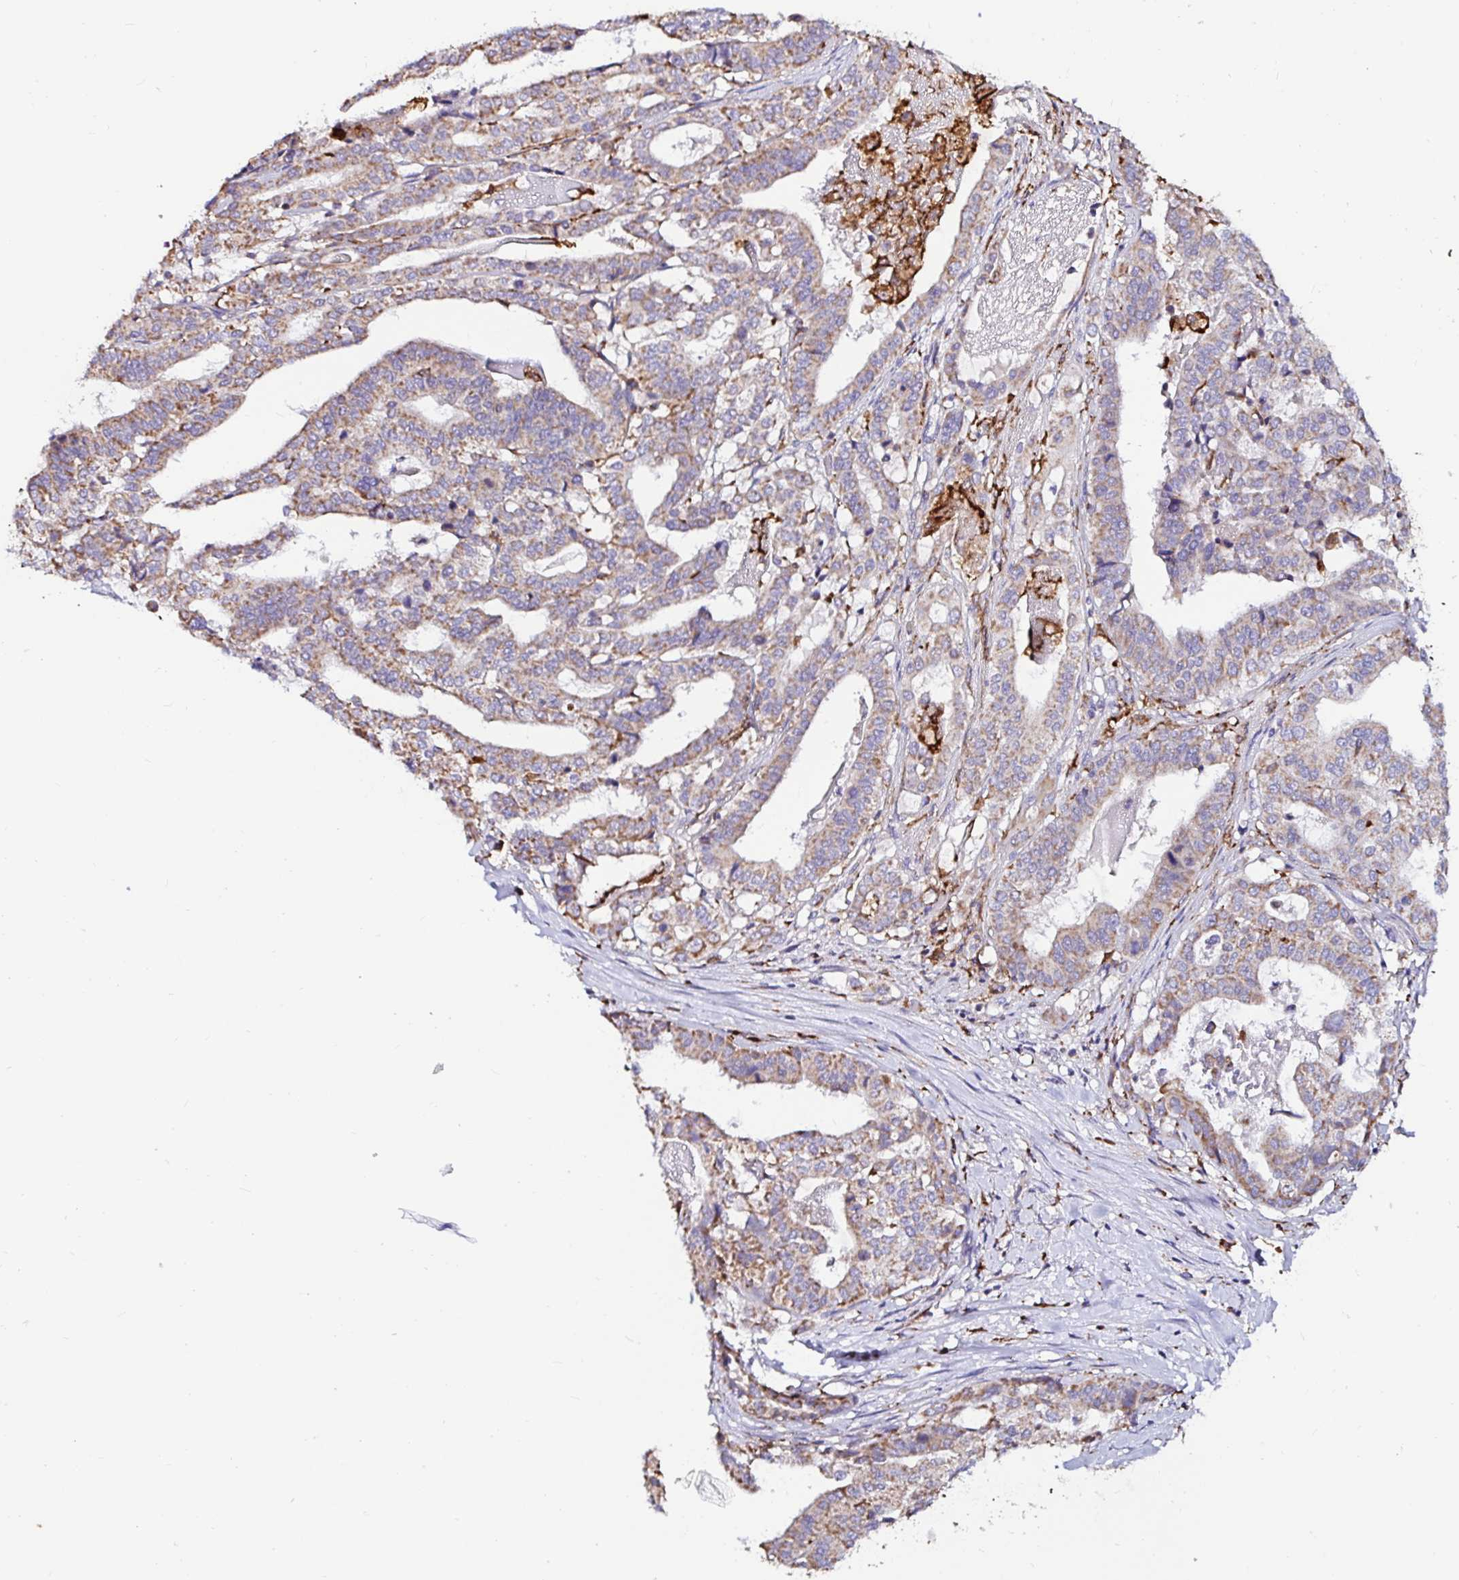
{"staining": {"intensity": "moderate", "quantity": ">75%", "location": "cytoplasmic/membranous"}, "tissue": "stomach cancer", "cell_type": "Tumor cells", "image_type": "cancer", "snomed": [{"axis": "morphology", "description": "Adenocarcinoma, NOS"}, {"axis": "topography", "description": "Stomach"}], "caption": "Protein staining by immunohistochemistry (IHC) displays moderate cytoplasmic/membranous expression in about >75% of tumor cells in stomach adenocarcinoma. The staining was performed using DAB (3,3'-diaminobenzidine), with brown indicating positive protein expression. Nuclei are stained blue with hematoxylin.", "gene": "MSR1", "patient": {"sex": "male", "age": 48}}